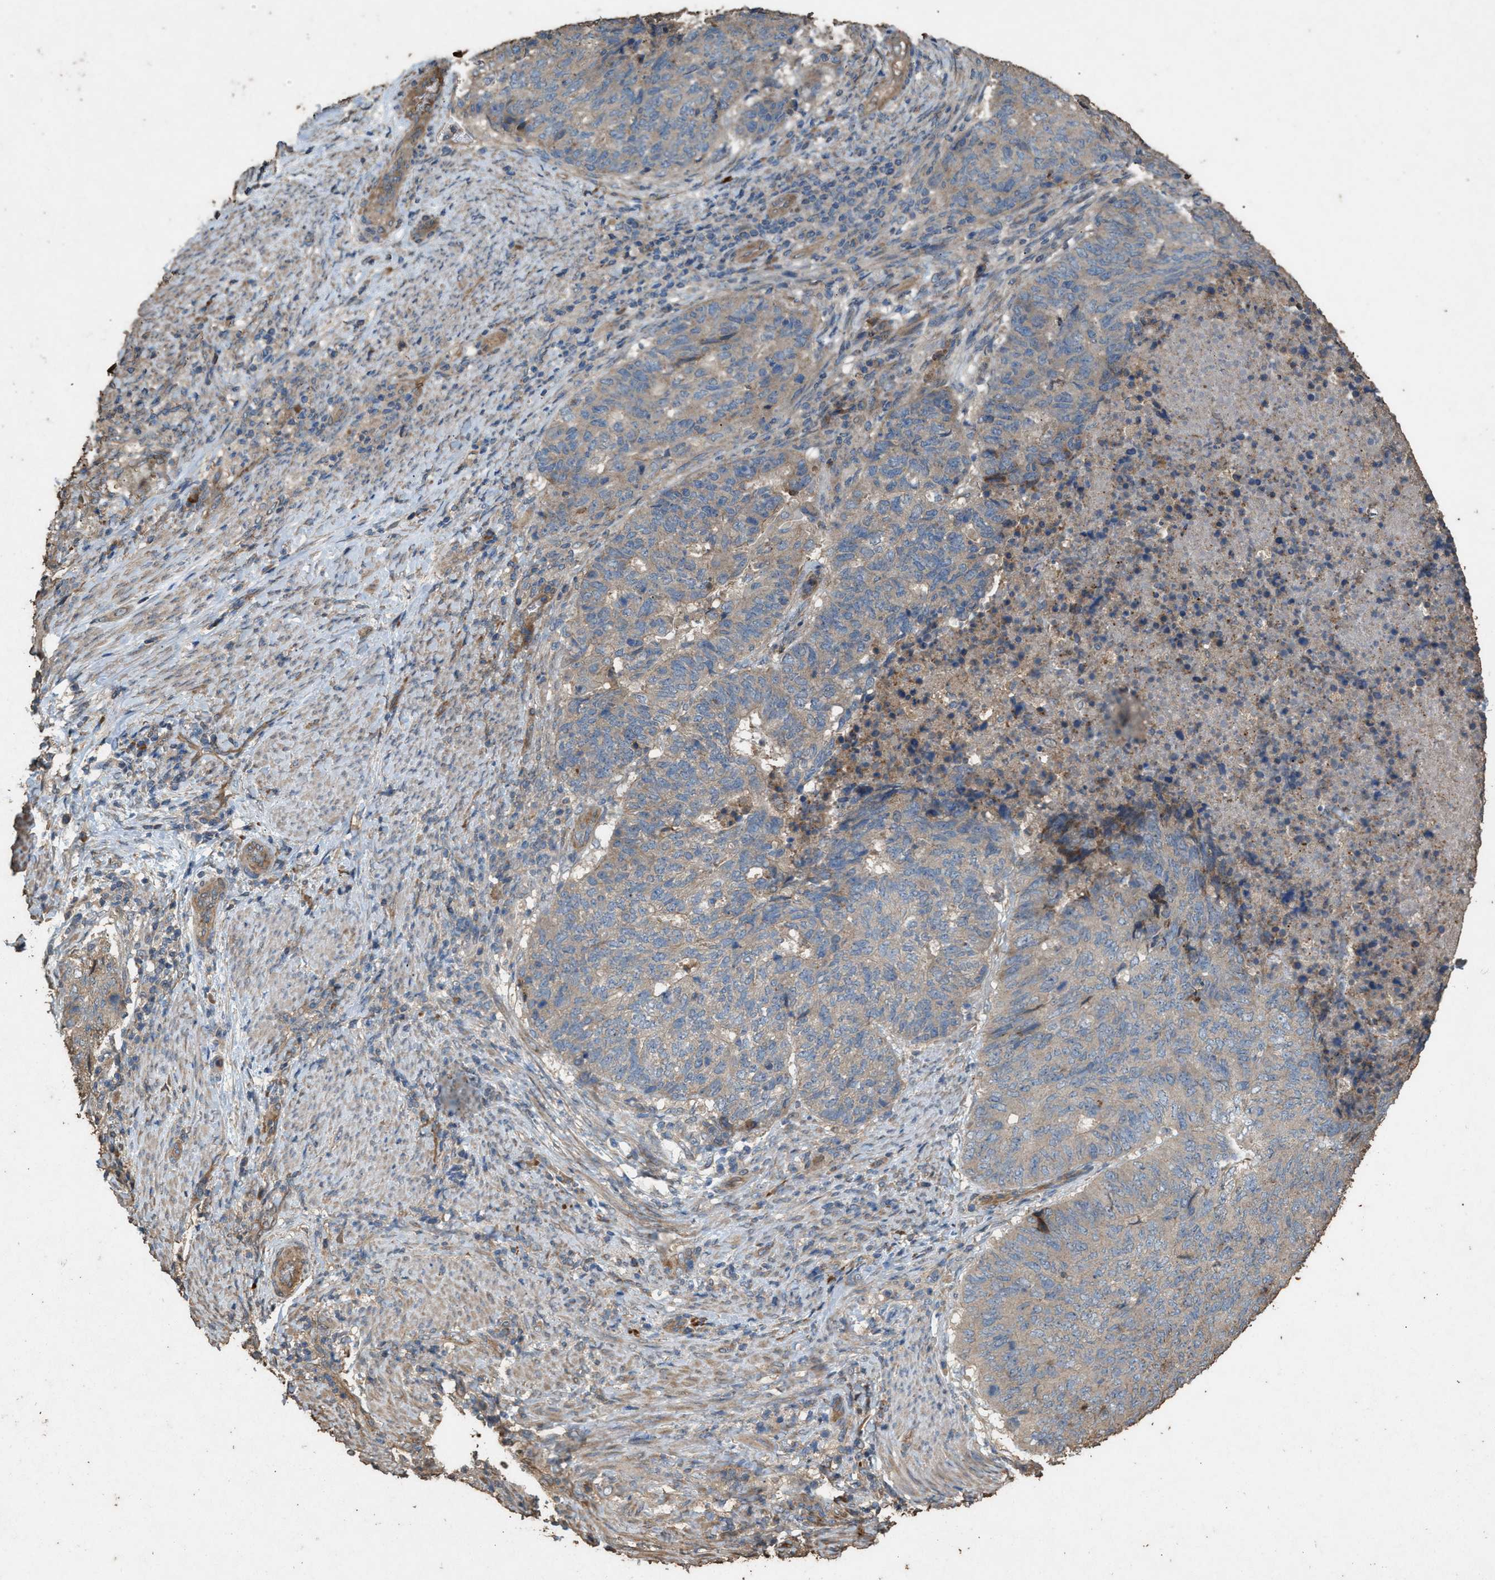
{"staining": {"intensity": "weak", "quantity": "<25%", "location": "cytoplasmic/membranous"}, "tissue": "endometrial cancer", "cell_type": "Tumor cells", "image_type": "cancer", "snomed": [{"axis": "morphology", "description": "Adenocarcinoma, NOS"}, {"axis": "topography", "description": "Endometrium"}], "caption": "The histopathology image demonstrates no staining of tumor cells in endometrial cancer (adenocarcinoma). Nuclei are stained in blue.", "gene": "DCAF7", "patient": {"sex": "female", "age": 80}}